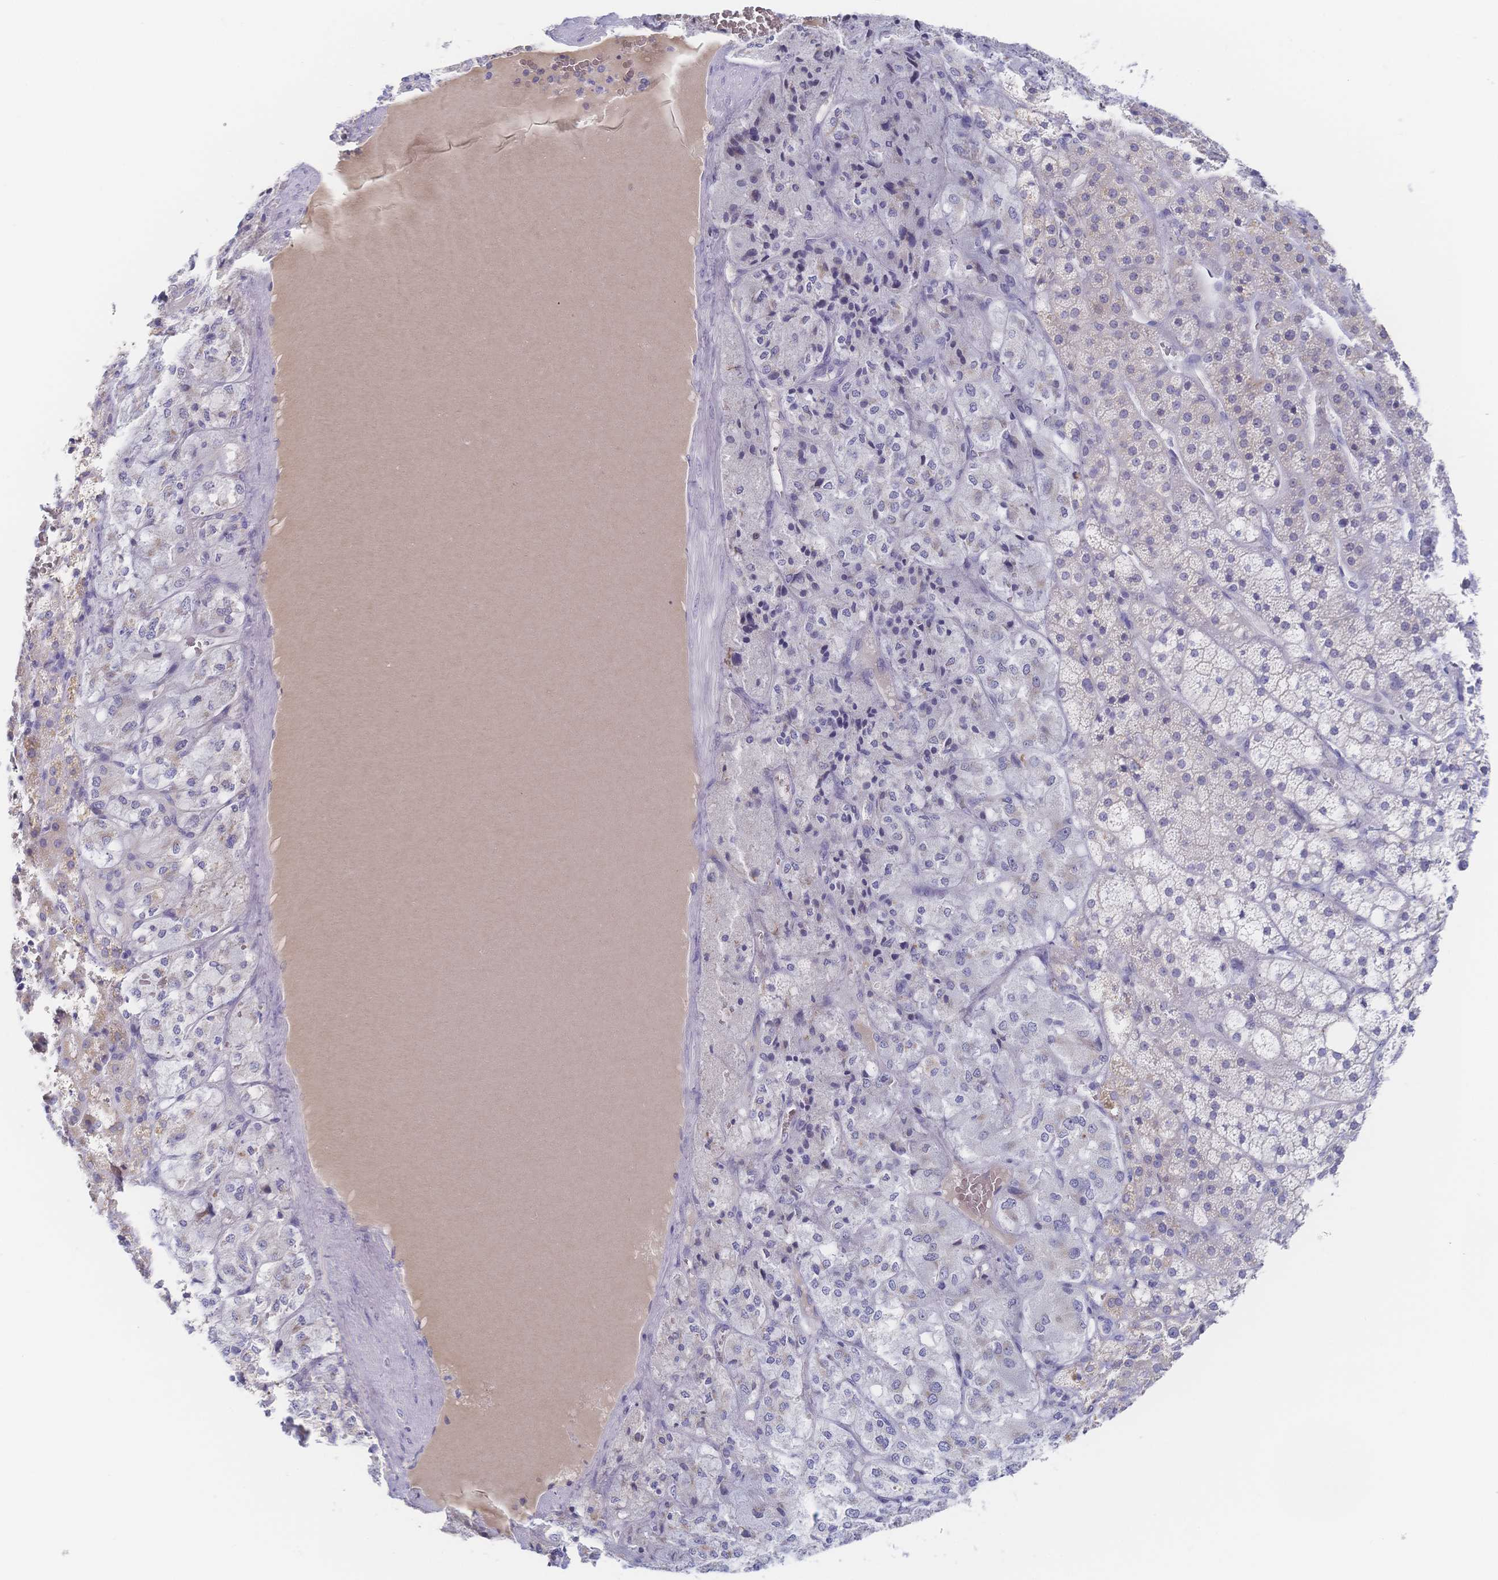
{"staining": {"intensity": "weak", "quantity": "<25%", "location": "cytoplasmic/membranous"}, "tissue": "adrenal gland", "cell_type": "Glandular cells", "image_type": "normal", "snomed": [{"axis": "morphology", "description": "Normal tissue, NOS"}, {"axis": "topography", "description": "Adrenal gland"}], "caption": "Immunohistochemistry micrograph of unremarkable human adrenal gland stained for a protein (brown), which displays no expression in glandular cells.", "gene": "SIAH3", "patient": {"sex": "male", "age": 53}}